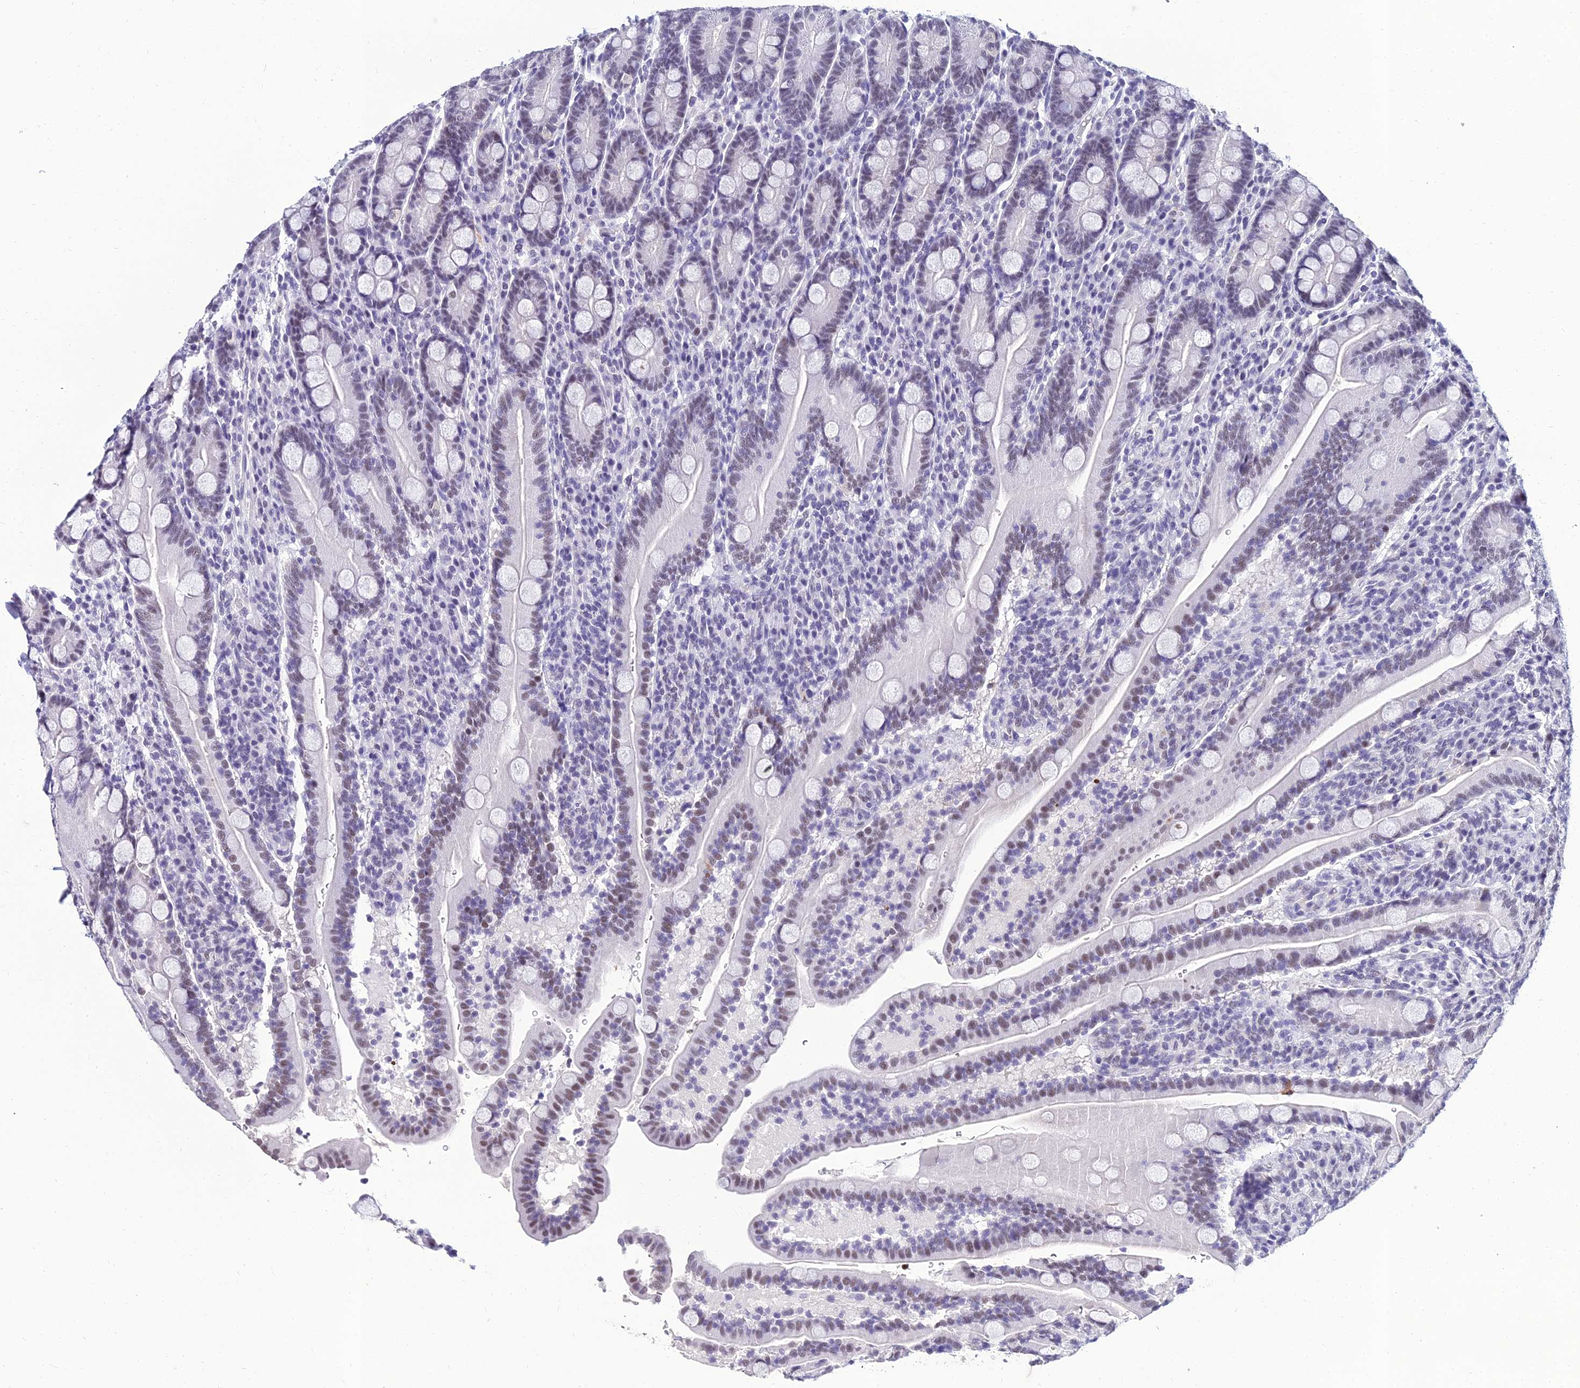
{"staining": {"intensity": "moderate", "quantity": "<25%", "location": "nuclear"}, "tissue": "duodenum", "cell_type": "Glandular cells", "image_type": "normal", "snomed": [{"axis": "morphology", "description": "Normal tissue, NOS"}, {"axis": "topography", "description": "Duodenum"}], "caption": "This micrograph exhibits immunohistochemistry (IHC) staining of unremarkable duodenum, with low moderate nuclear expression in about <25% of glandular cells.", "gene": "PPP4R2", "patient": {"sex": "male", "age": 35}}